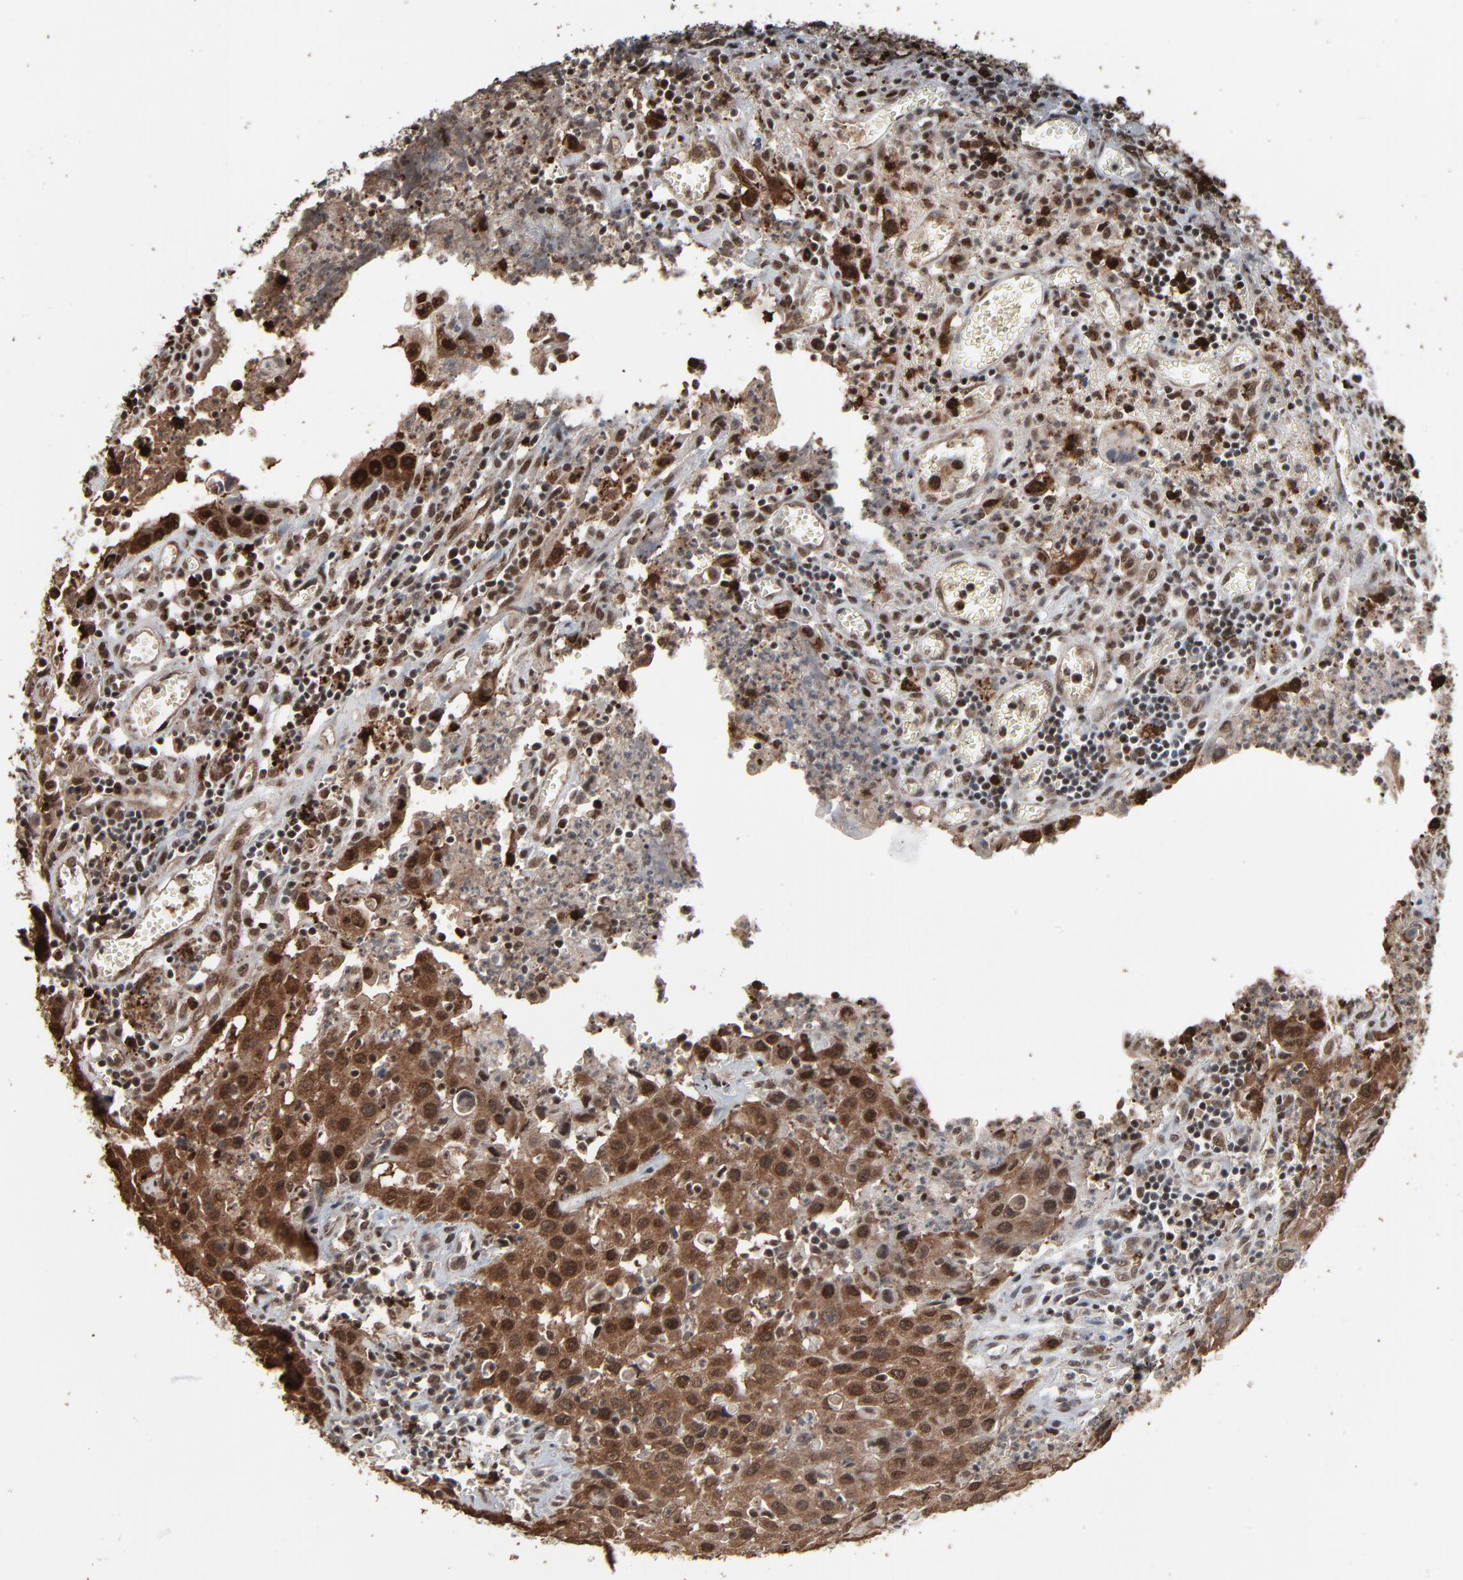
{"staining": {"intensity": "strong", "quantity": ">75%", "location": "cytoplasmic/membranous,nuclear"}, "tissue": "urothelial cancer", "cell_type": "Tumor cells", "image_type": "cancer", "snomed": [{"axis": "morphology", "description": "Urothelial carcinoma, High grade"}, {"axis": "topography", "description": "Urinary bladder"}], "caption": "Immunohistochemistry (DAB) staining of human high-grade urothelial carcinoma demonstrates strong cytoplasmic/membranous and nuclear protein positivity in about >75% of tumor cells.", "gene": "MEIS2", "patient": {"sex": "male", "age": 66}}